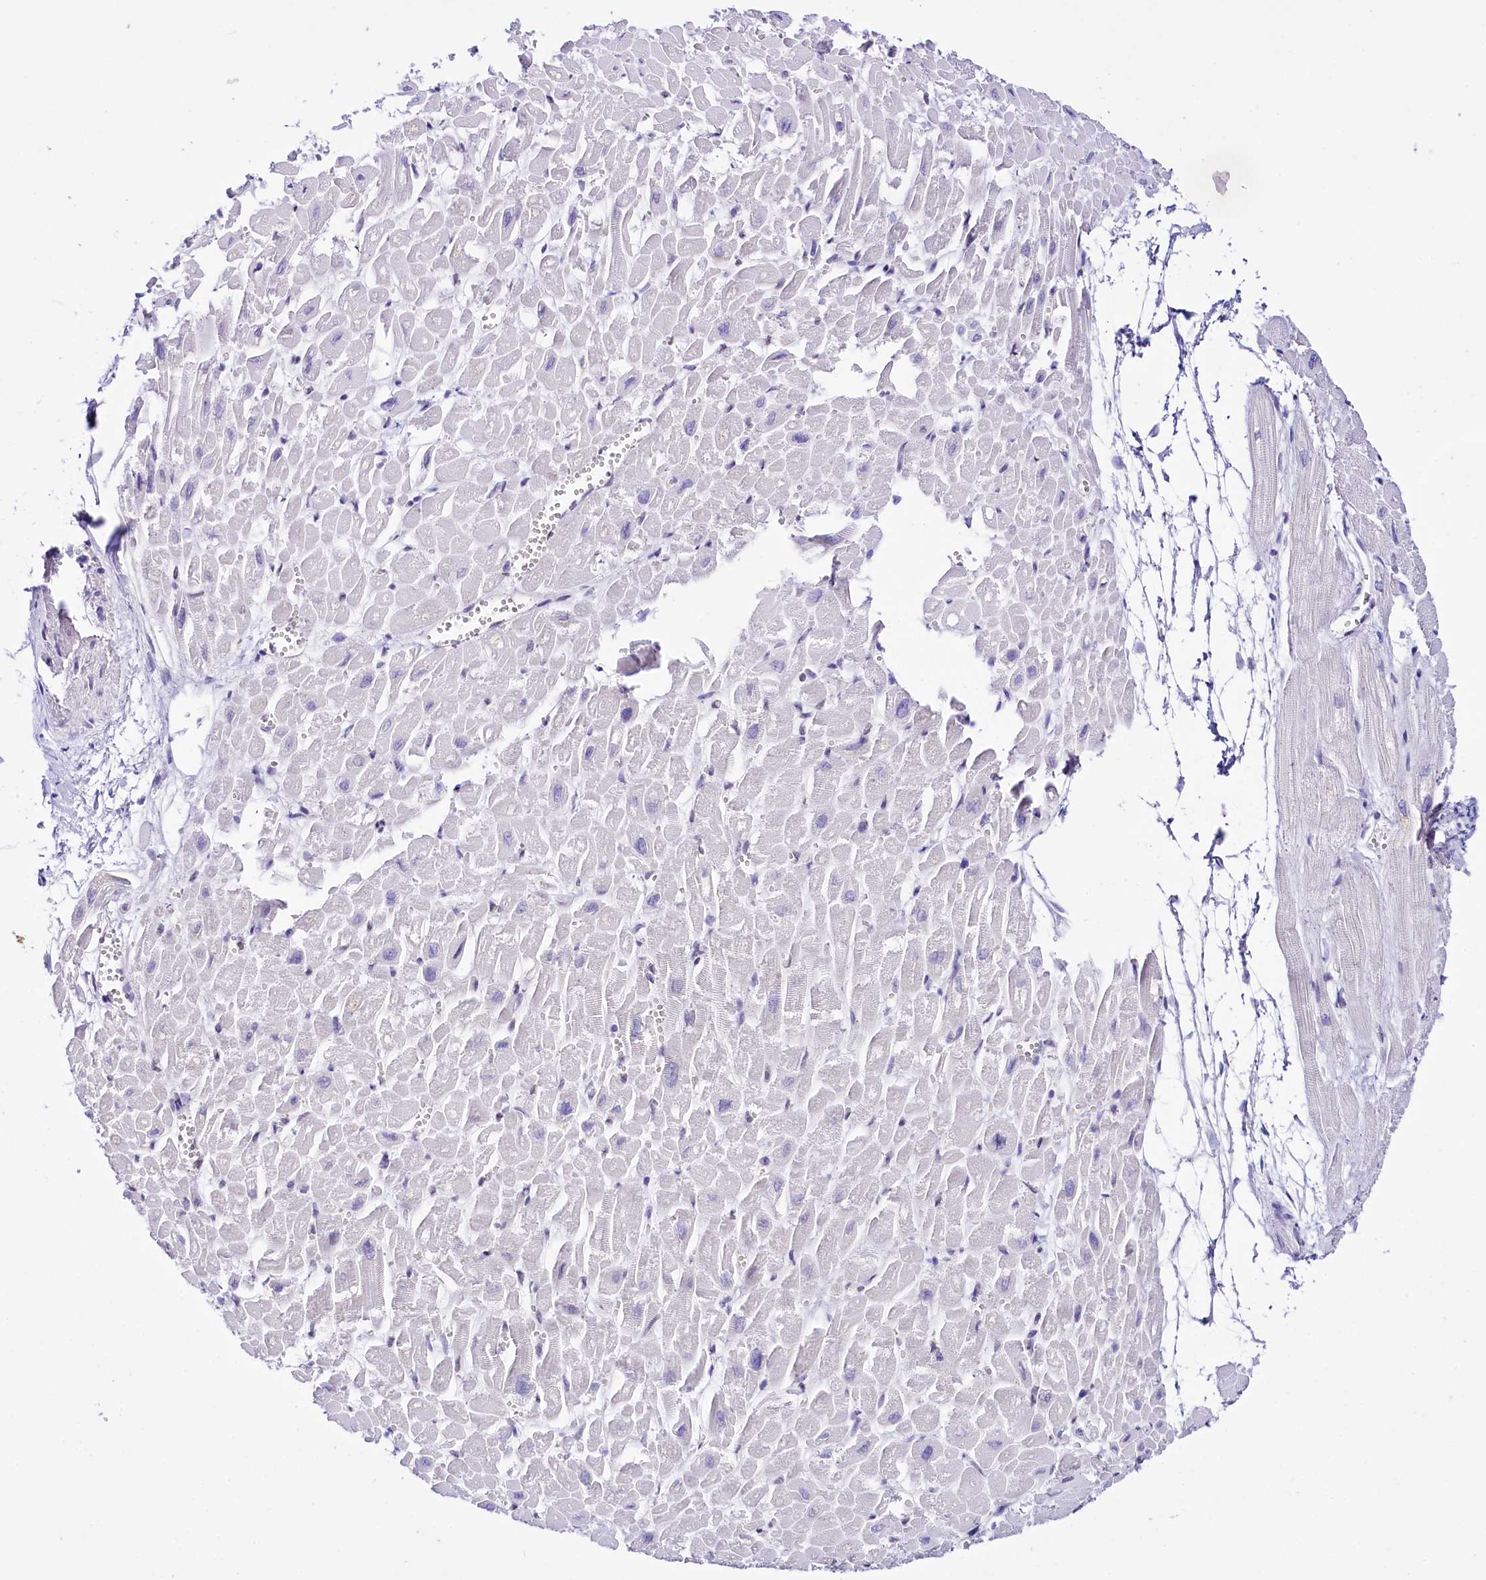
{"staining": {"intensity": "moderate", "quantity": "<25%", "location": "nuclear"}, "tissue": "heart muscle", "cell_type": "Cardiomyocytes", "image_type": "normal", "snomed": [{"axis": "morphology", "description": "Normal tissue, NOS"}, {"axis": "topography", "description": "Heart"}], "caption": "Normal heart muscle was stained to show a protein in brown. There is low levels of moderate nuclear positivity in about <25% of cardiomyocytes. The protein is stained brown, and the nuclei are stained in blue (DAB IHC with brightfield microscopy, high magnification).", "gene": "SPATS2", "patient": {"sex": "male", "age": 54}}